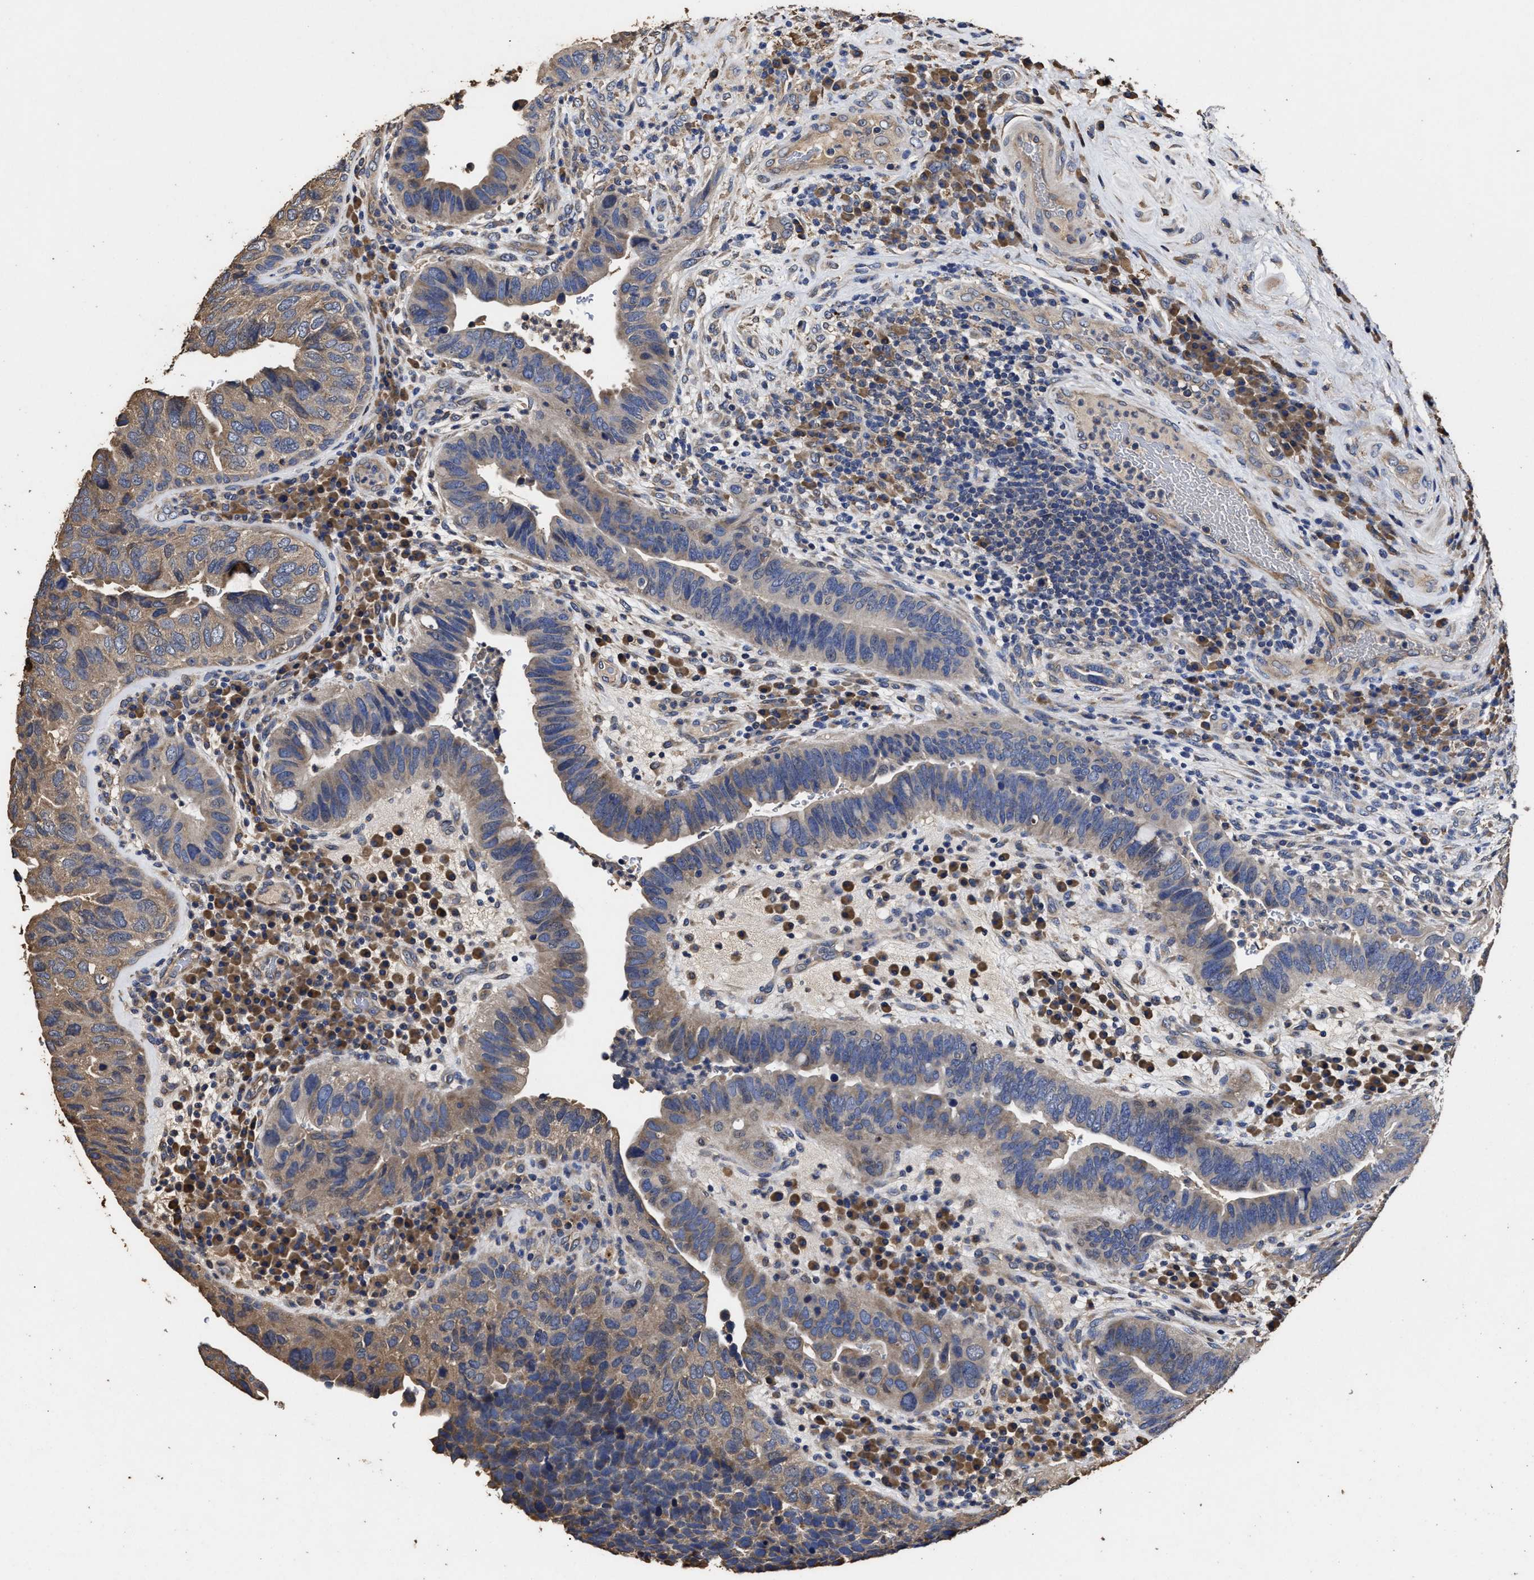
{"staining": {"intensity": "weak", "quantity": ">75%", "location": "cytoplasmic/membranous"}, "tissue": "urothelial cancer", "cell_type": "Tumor cells", "image_type": "cancer", "snomed": [{"axis": "morphology", "description": "Urothelial carcinoma, High grade"}, {"axis": "topography", "description": "Urinary bladder"}], "caption": "Brown immunohistochemical staining in human high-grade urothelial carcinoma shows weak cytoplasmic/membranous staining in about >75% of tumor cells.", "gene": "PPM1K", "patient": {"sex": "female", "age": 82}}